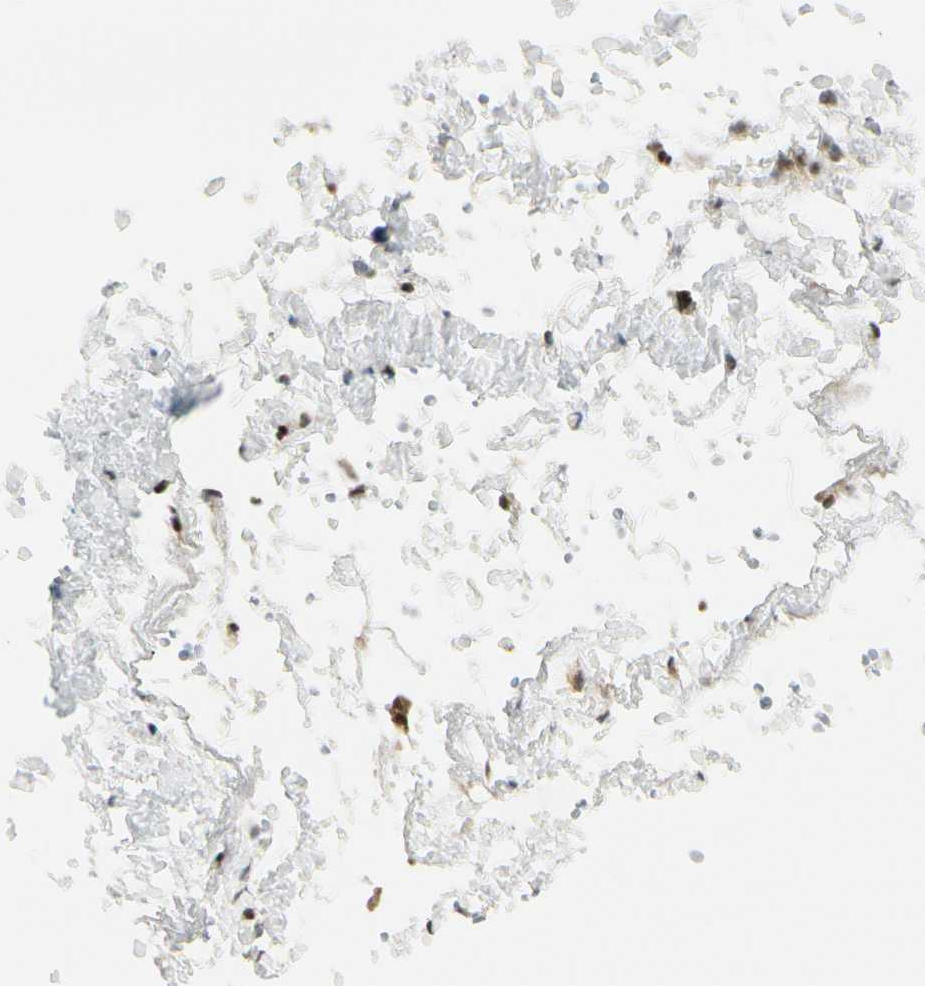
{"staining": {"intensity": "strong", "quantity": ">75%", "location": "nuclear"}, "tissue": "adipose tissue", "cell_type": "Adipocytes", "image_type": "normal", "snomed": [{"axis": "morphology", "description": "Normal tissue, NOS"}, {"axis": "morphology", "description": "Inflammation, NOS"}, {"axis": "topography", "description": "Vascular tissue"}, {"axis": "topography", "description": "Salivary gland"}], "caption": "Normal adipose tissue reveals strong nuclear staining in about >75% of adipocytes, visualized by immunohistochemistry.", "gene": "DAXX", "patient": {"sex": "female", "age": 75}}